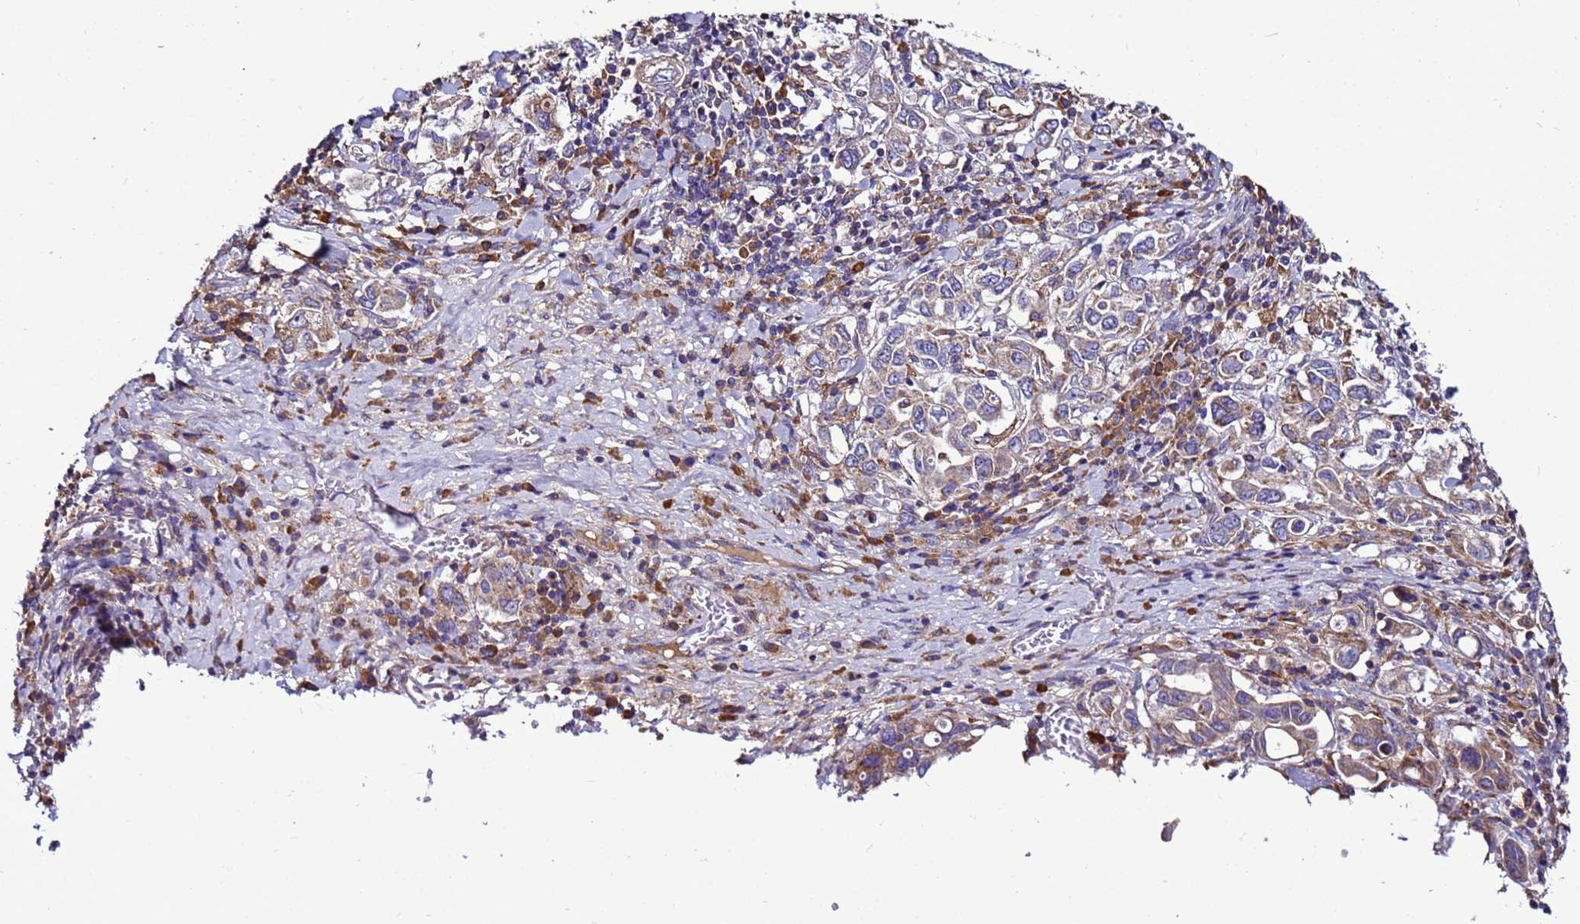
{"staining": {"intensity": "moderate", "quantity": "25%-75%", "location": "cytoplasmic/membranous"}, "tissue": "stomach cancer", "cell_type": "Tumor cells", "image_type": "cancer", "snomed": [{"axis": "morphology", "description": "Adenocarcinoma, NOS"}, {"axis": "topography", "description": "Stomach, upper"}, {"axis": "topography", "description": "Stomach"}], "caption": "A medium amount of moderate cytoplasmic/membranous positivity is present in about 25%-75% of tumor cells in stomach cancer (adenocarcinoma) tissue. The staining is performed using DAB (3,3'-diaminobenzidine) brown chromogen to label protein expression. The nuclei are counter-stained blue using hematoxylin.", "gene": "ANTKMT", "patient": {"sex": "male", "age": 62}}